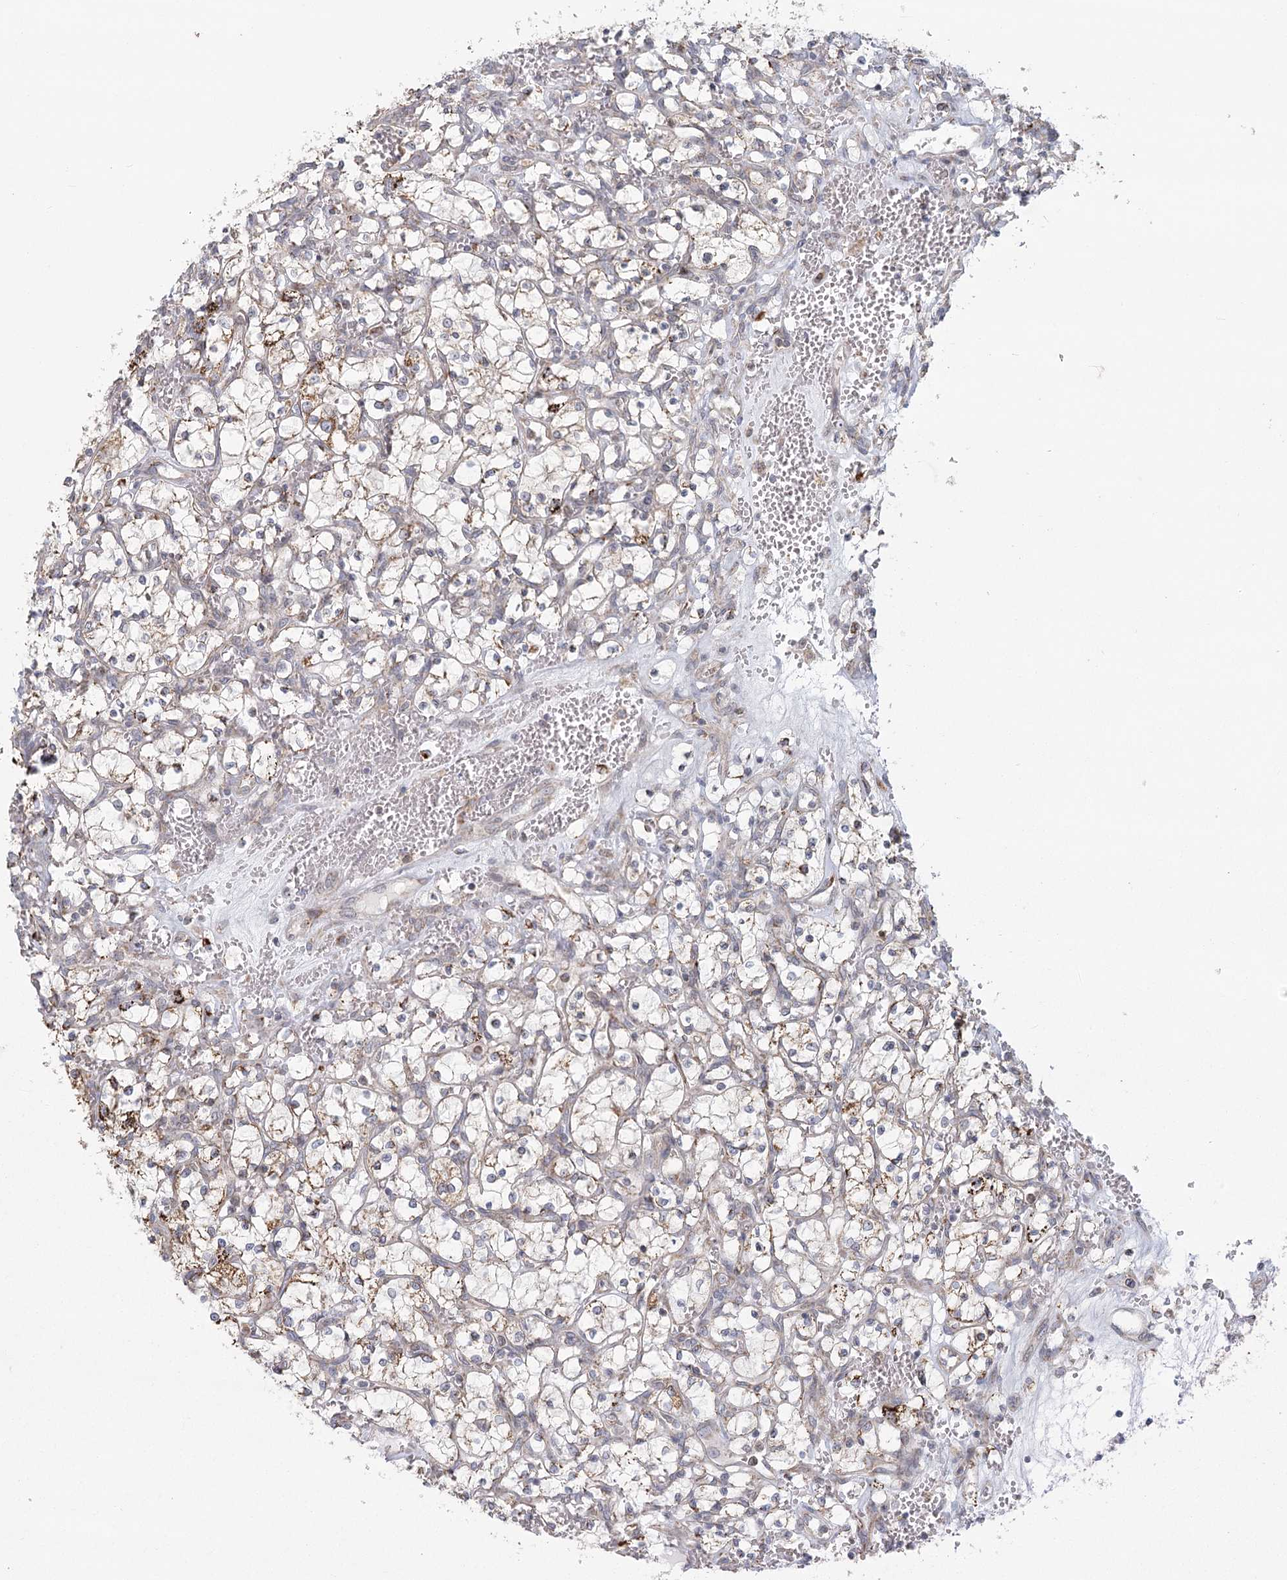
{"staining": {"intensity": "weak", "quantity": "25%-75%", "location": "cytoplasmic/membranous"}, "tissue": "renal cancer", "cell_type": "Tumor cells", "image_type": "cancer", "snomed": [{"axis": "morphology", "description": "Adenocarcinoma, NOS"}, {"axis": "topography", "description": "Kidney"}], "caption": "Renal cancer (adenocarcinoma) tissue reveals weak cytoplasmic/membranous positivity in about 25%-75% of tumor cells, visualized by immunohistochemistry.", "gene": "LACTB", "patient": {"sex": "female", "age": 69}}